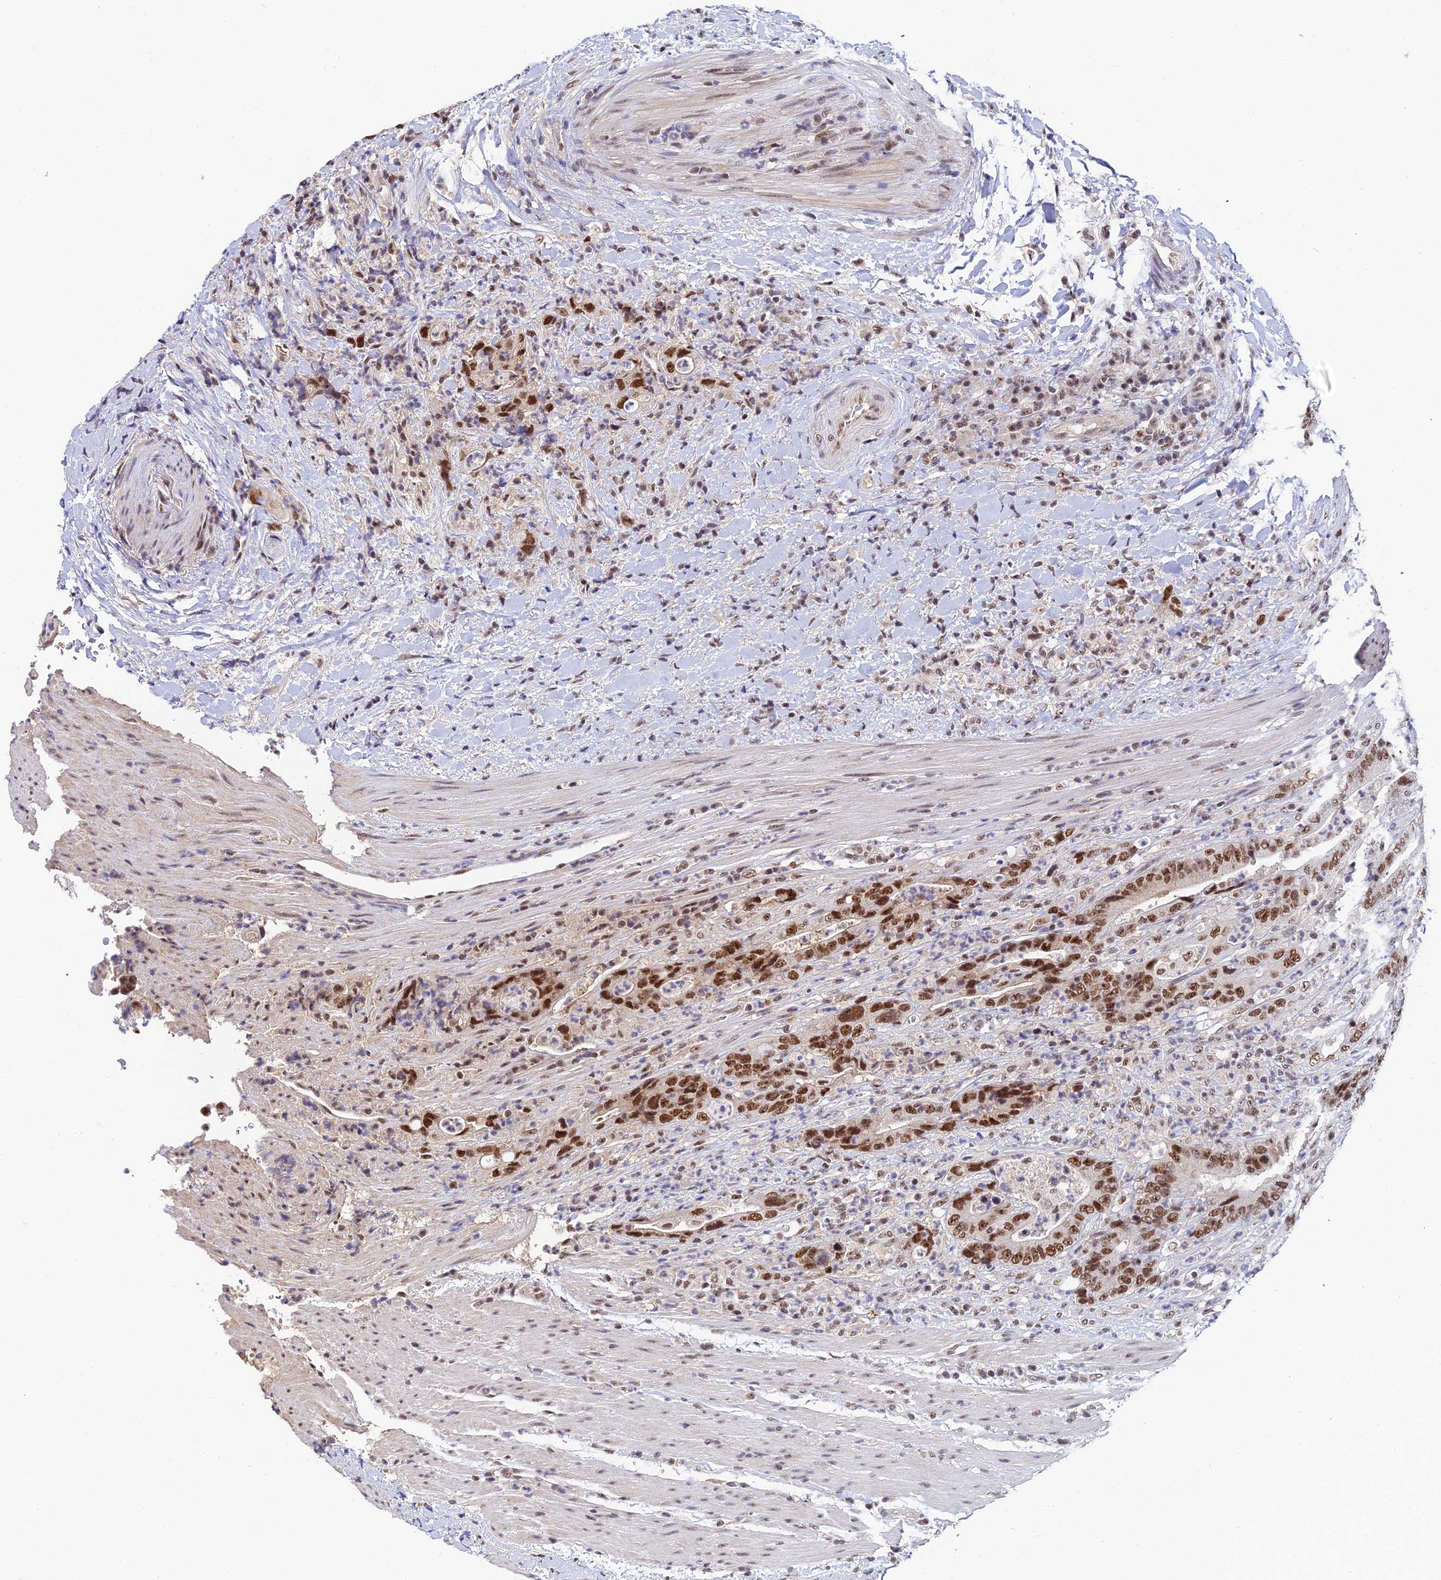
{"staining": {"intensity": "strong", "quantity": ">75%", "location": "nuclear"}, "tissue": "colorectal cancer", "cell_type": "Tumor cells", "image_type": "cancer", "snomed": [{"axis": "morphology", "description": "Adenocarcinoma, NOS"}, {"axis": "topography", "description": "Colon"}], "caption": "Colorectal cancer (adenocarcinoma) stained with a brown dye reveals strong nuclear positive staining in approximately >75% of tumor cells.", "gene": "EXOSC3", "patient": {"sex": "female", "age": 75}}